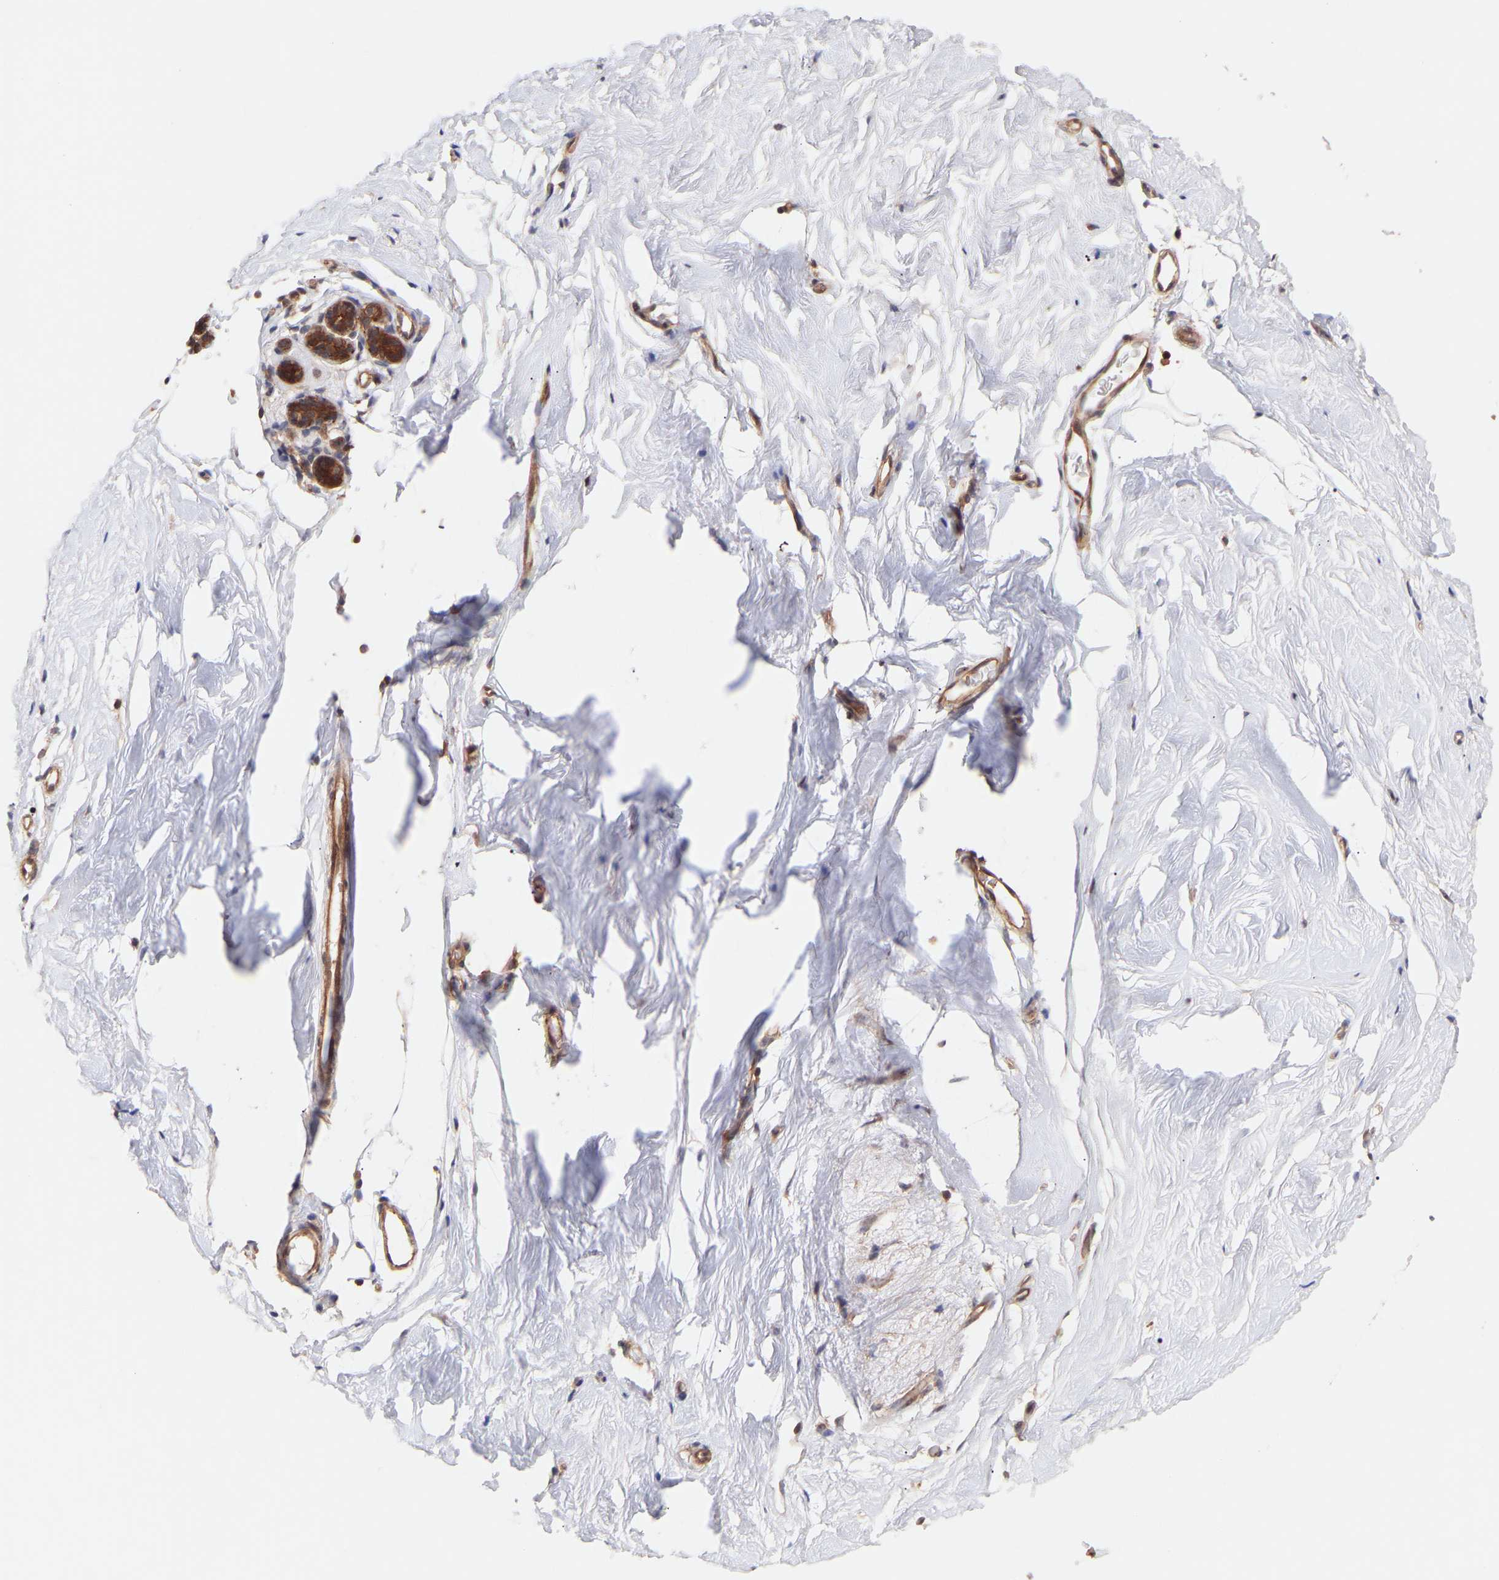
{"staining": {"intensity": "moderate", "quantity": ">75%", "location": "cytoplasmic/membranous"}, "tissue": "breast", "cell_type": "Adipocytes", "image_type": "normal", "snomed": [{"axis": "morphology", "description": "Normal tissue, NOS"}, {"axis": "topography", "description": "Breast"}], "caption": "The immunohistochemical stain shows moderate cytoplasmic/membranous staining in adipocytes of unremarkable breast. Nuclei are stained in blue.", "gene": "PDLIM5", "patient": {"sex": "female", "age": 62}}